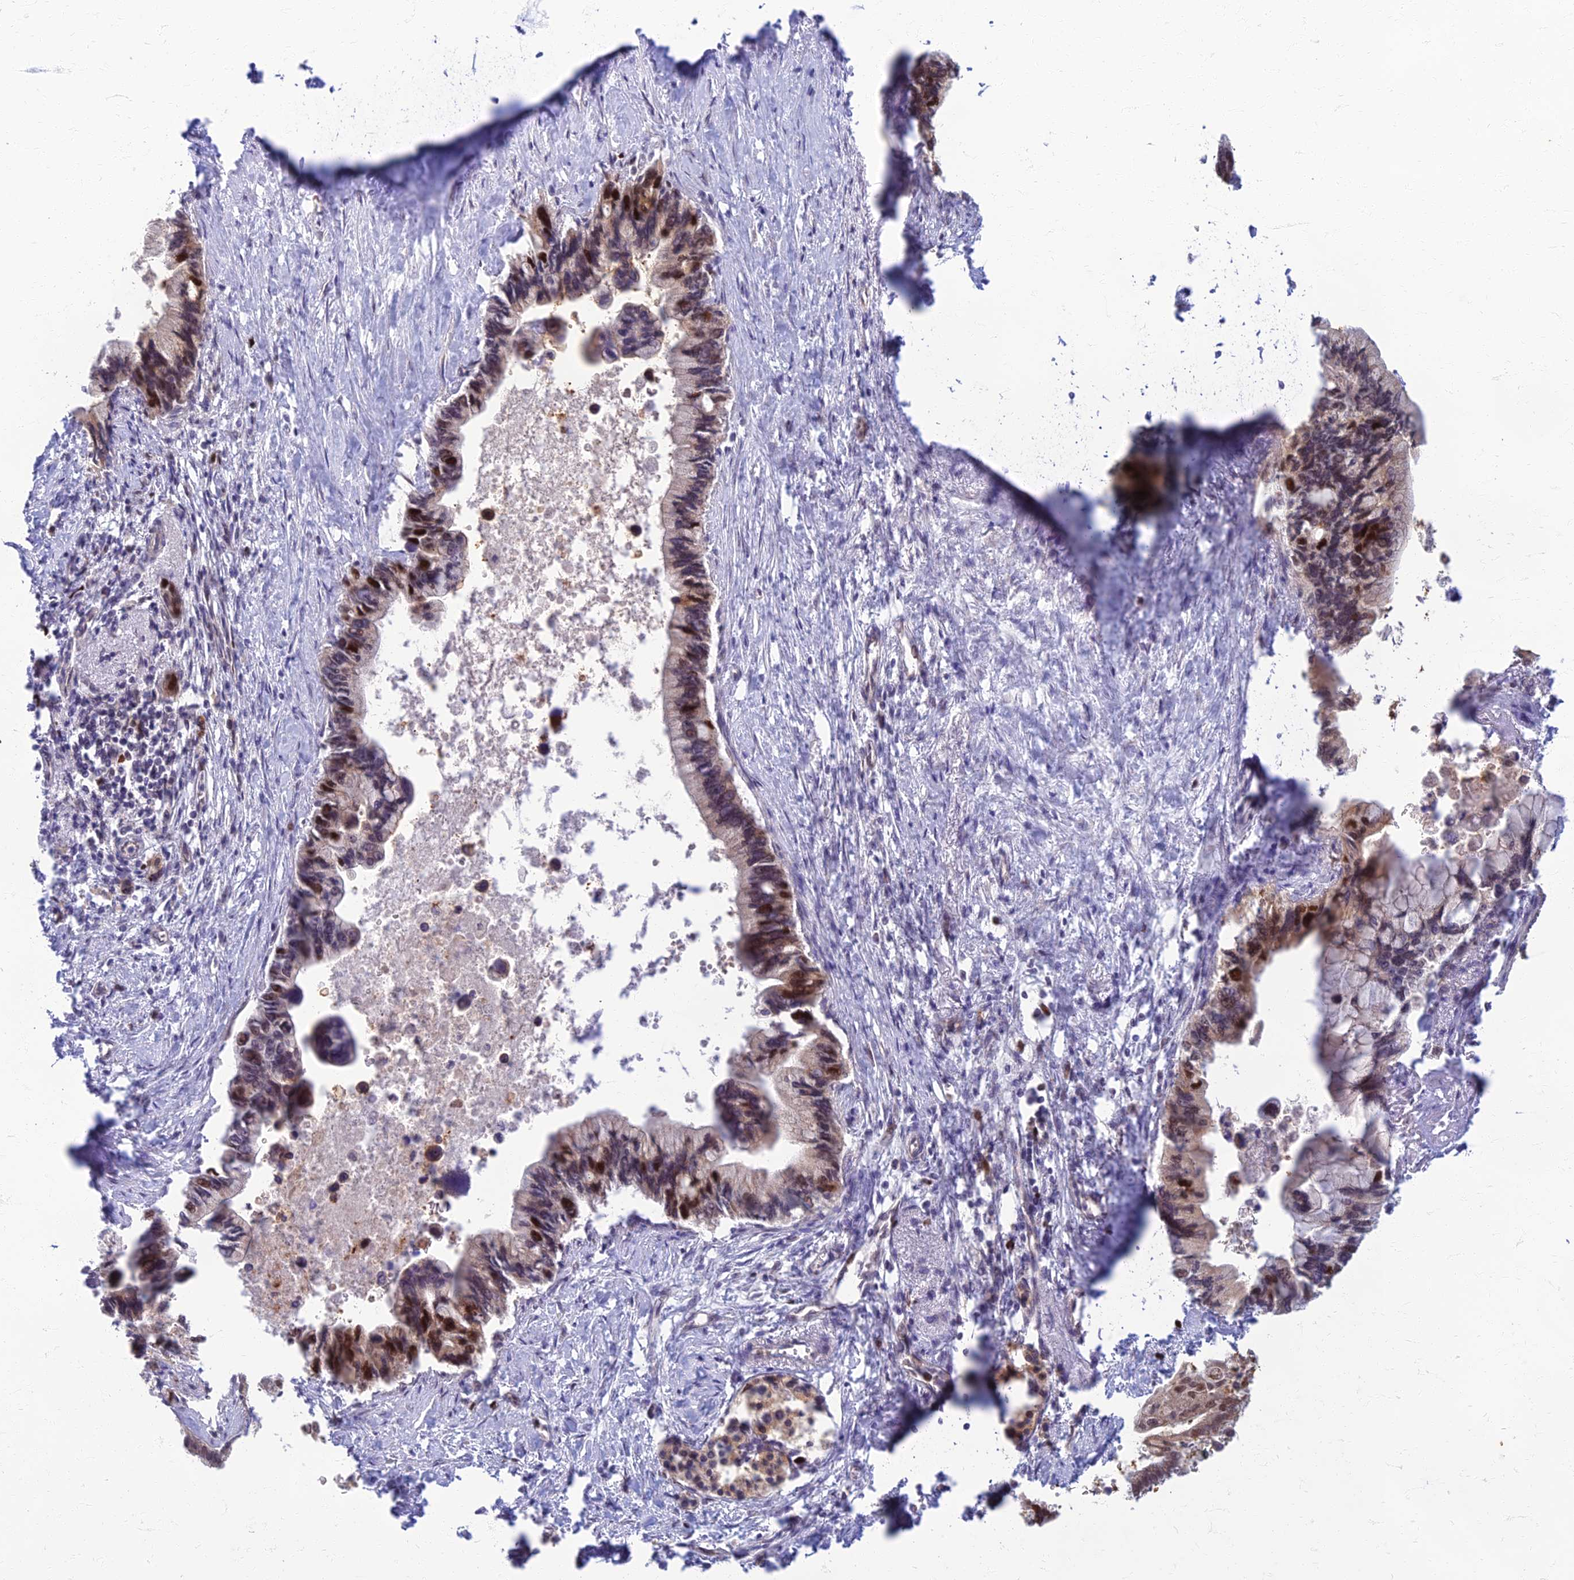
{"staining": {"intensity": "moderate", "quantity": "25%-75%", "location": "nuclear"}, "tissue": "pancreatic cancer", "cell_type": "Tumor cells", "image_type": "cancer", "snomed": [{"axis": "morphology", "description": "Adenocarcinoma, NOS"}, {"axis": "topography", "description": "Pancreas"}], "caption": "A photomicrograph showing moderate nuclear expression in approximately 25%-75% of tumor cells in adenocarcinoma (pancreatic), as visualized by brown immunohistochemical staining.", "gene": "EARS2", "patient": {"sex": "female", "age": 83}}